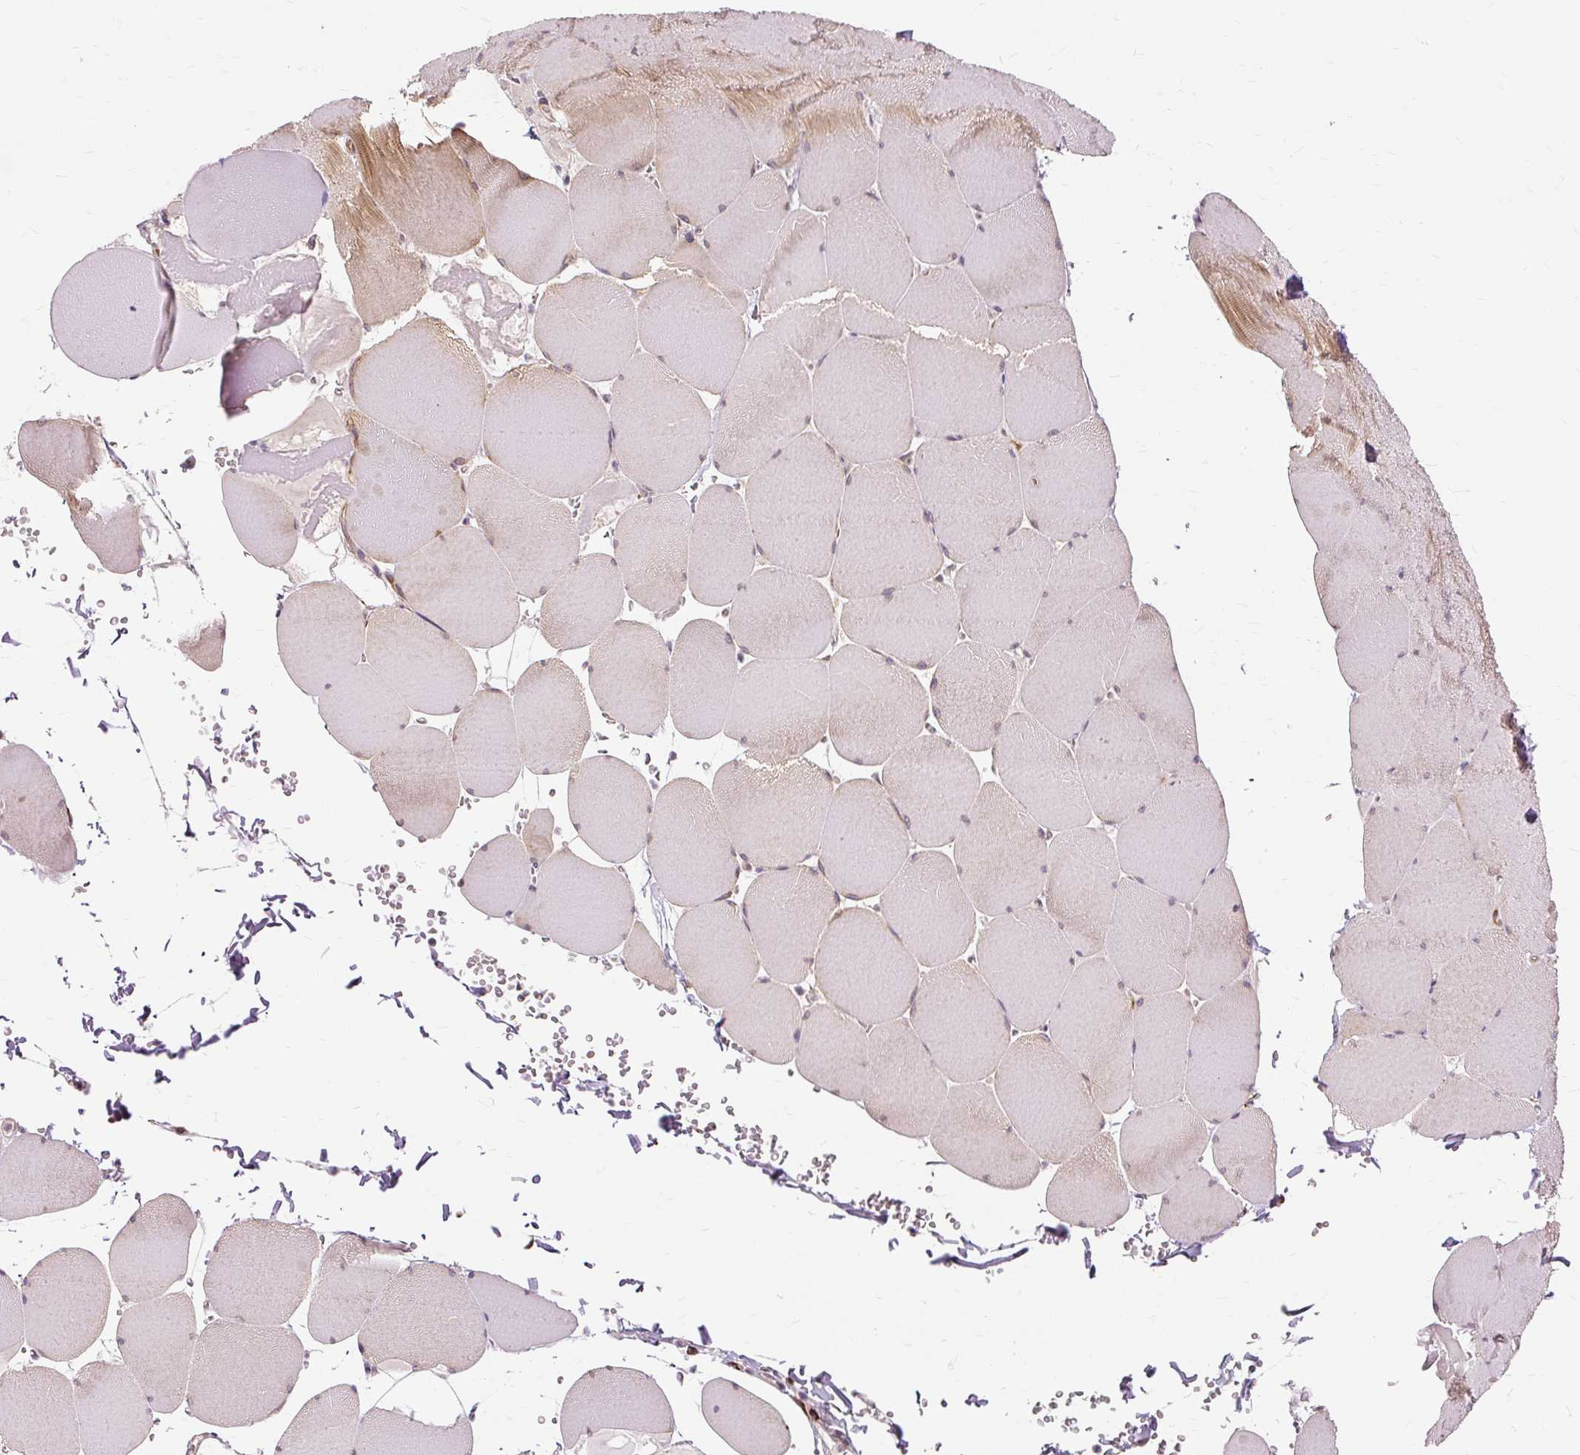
{"staining": {"intensity": "moderate", "quantity": "25%-75%", "location": "cytoplasmic/membranous"}, "tissue": "skeletal muscle", "cell_type": "Myocytes", "image_type": "normal", "snomed": [{"axis": "morphology", "description": "Normal tissue, NOS"}, {"axis": "topography", "description": "Skeletal muscle"}, {"axis": "topography", "description": "Head-Neck"}], "caption": "About 25%-75% of myocytes in benign skeletal muscle exhibit moderate cytoplasmic/membranous protein expression as visualized by brown immunohistochemical staining.", "gene": "MMACHC", "patient": {"sex": "male", "age": 66}}